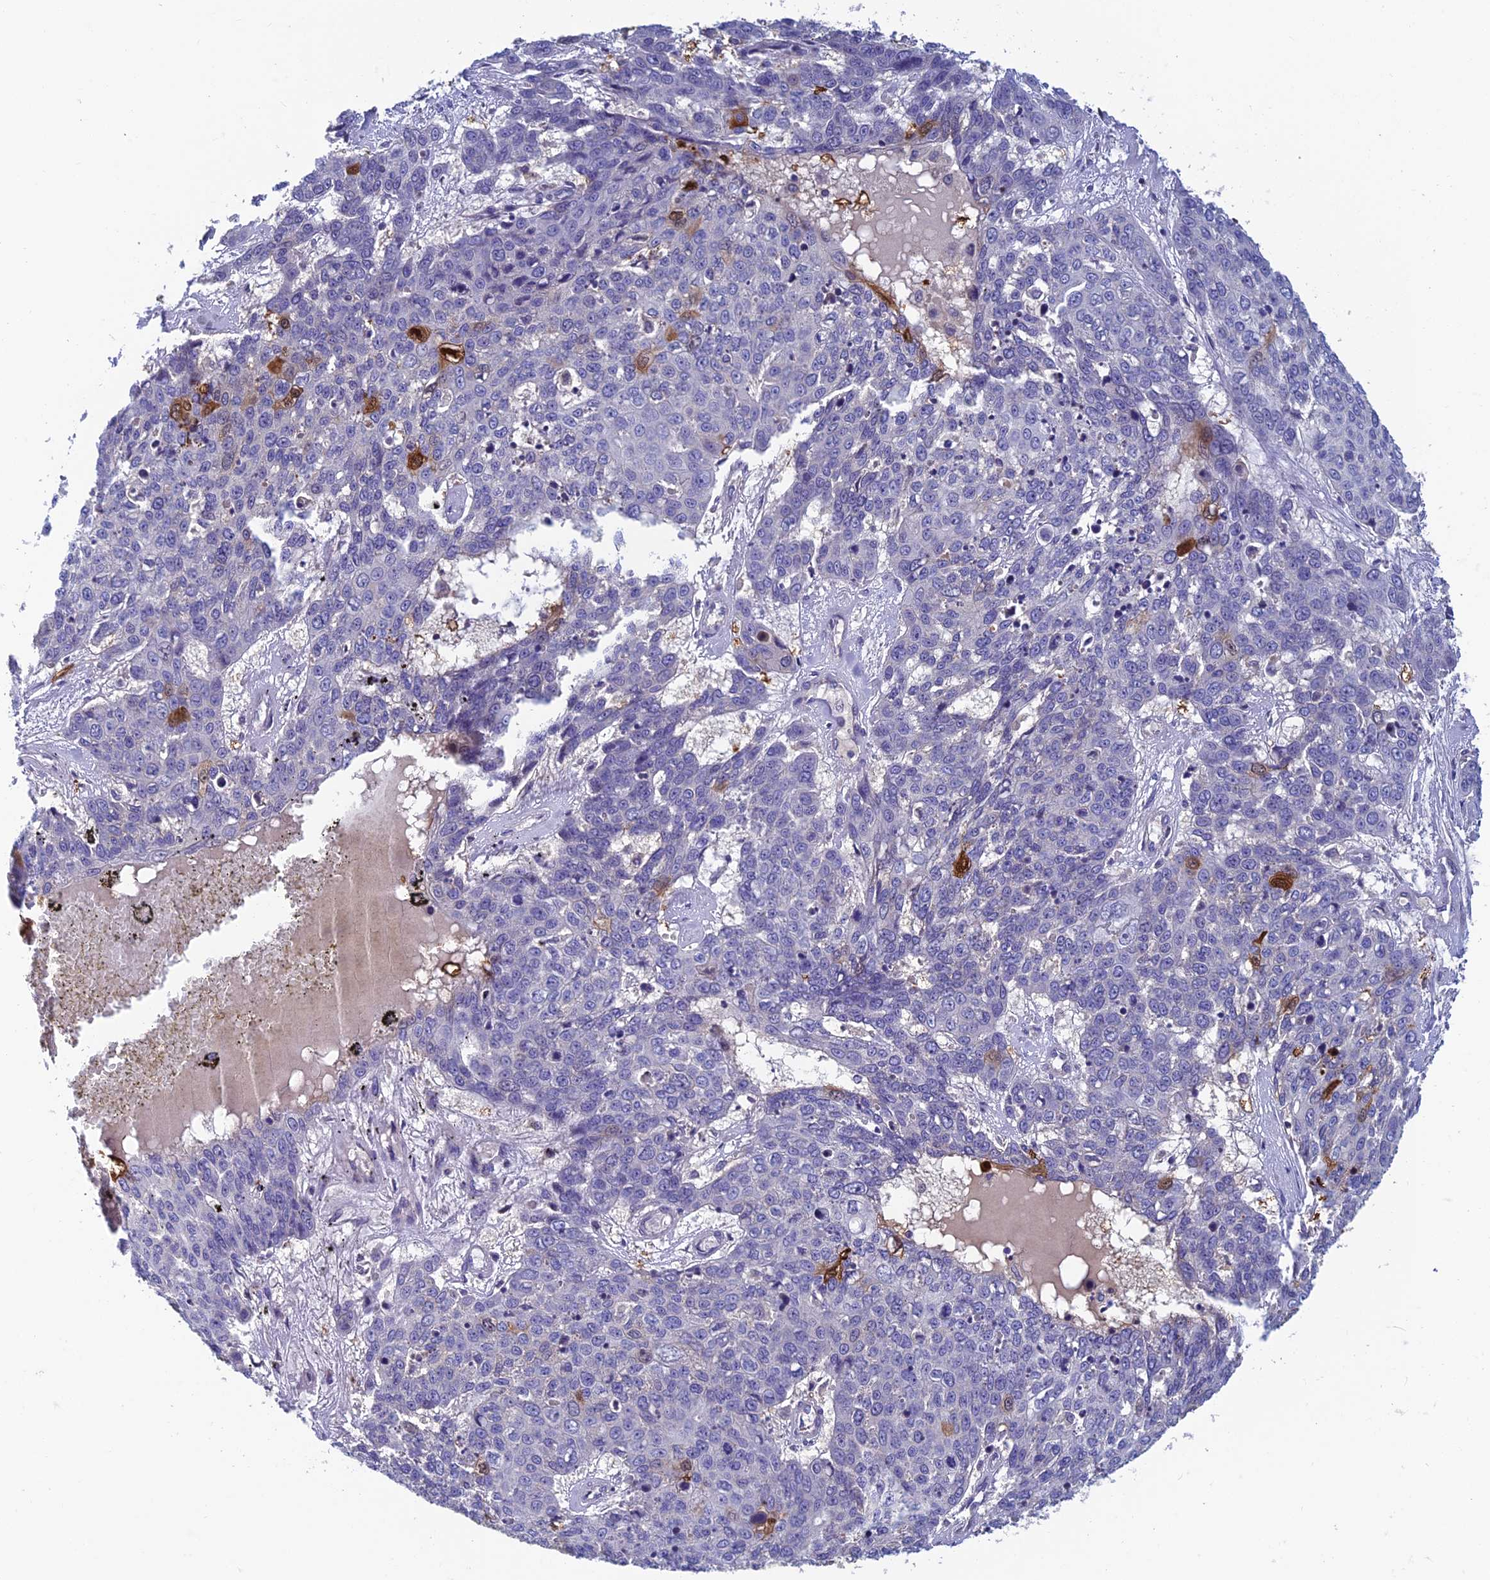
{"staining": {"intensity": "negative", "quantity": "none", "location": "none"}, "tissue": "skin cancer", "cell_type": "Tumor cells", "image_type": "cancer", "snomed": [{"axis": "morphology", "description": "Squamous cell carcinoma, NOS"}, {"axis": "topography", "description": "Skin"}], "caption": "Image shows no protein expression in tumor cells of squamous cell carcinoma (skin) tissue.", "gene": "HECA", "patient": {"sex": "male", "age": 71}}